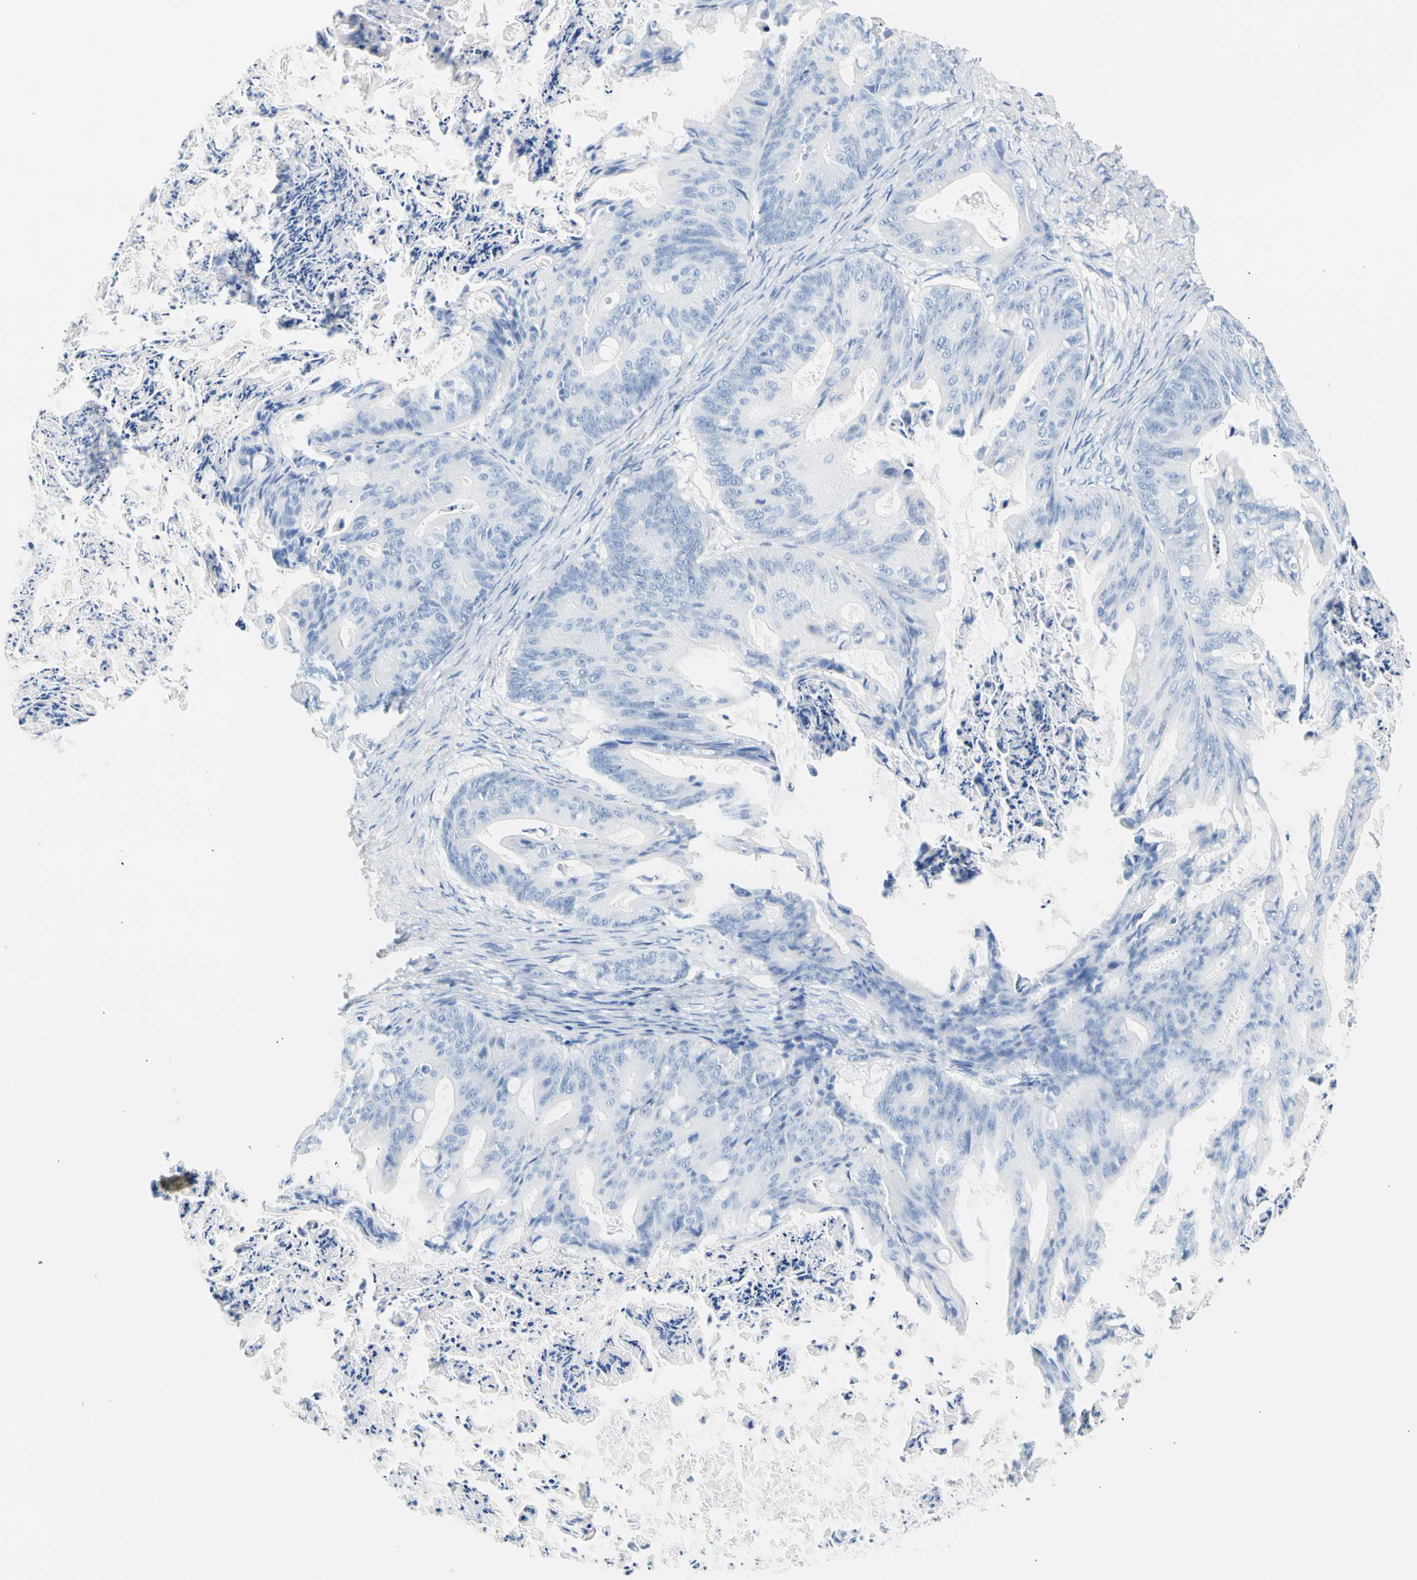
{"staining": {"intensity": "negative", "quantity": "none", "location": "none"}, "tissue": "ovarian cancer", "cell_type": "Tumor cells", "image_type": "cancer", "snomed": [{"axis": "morphology", "description": "Cystadenocarcinoma, mucinous, NOS"}, {"axis": "topography", "description": "Ovary"}], "caption": "There is no significant positivity in tumor cells of ovarian mucinous cystadenocarcinoma.", "gene": "CEL", "patient": {"sex": "female", "age": 37}}